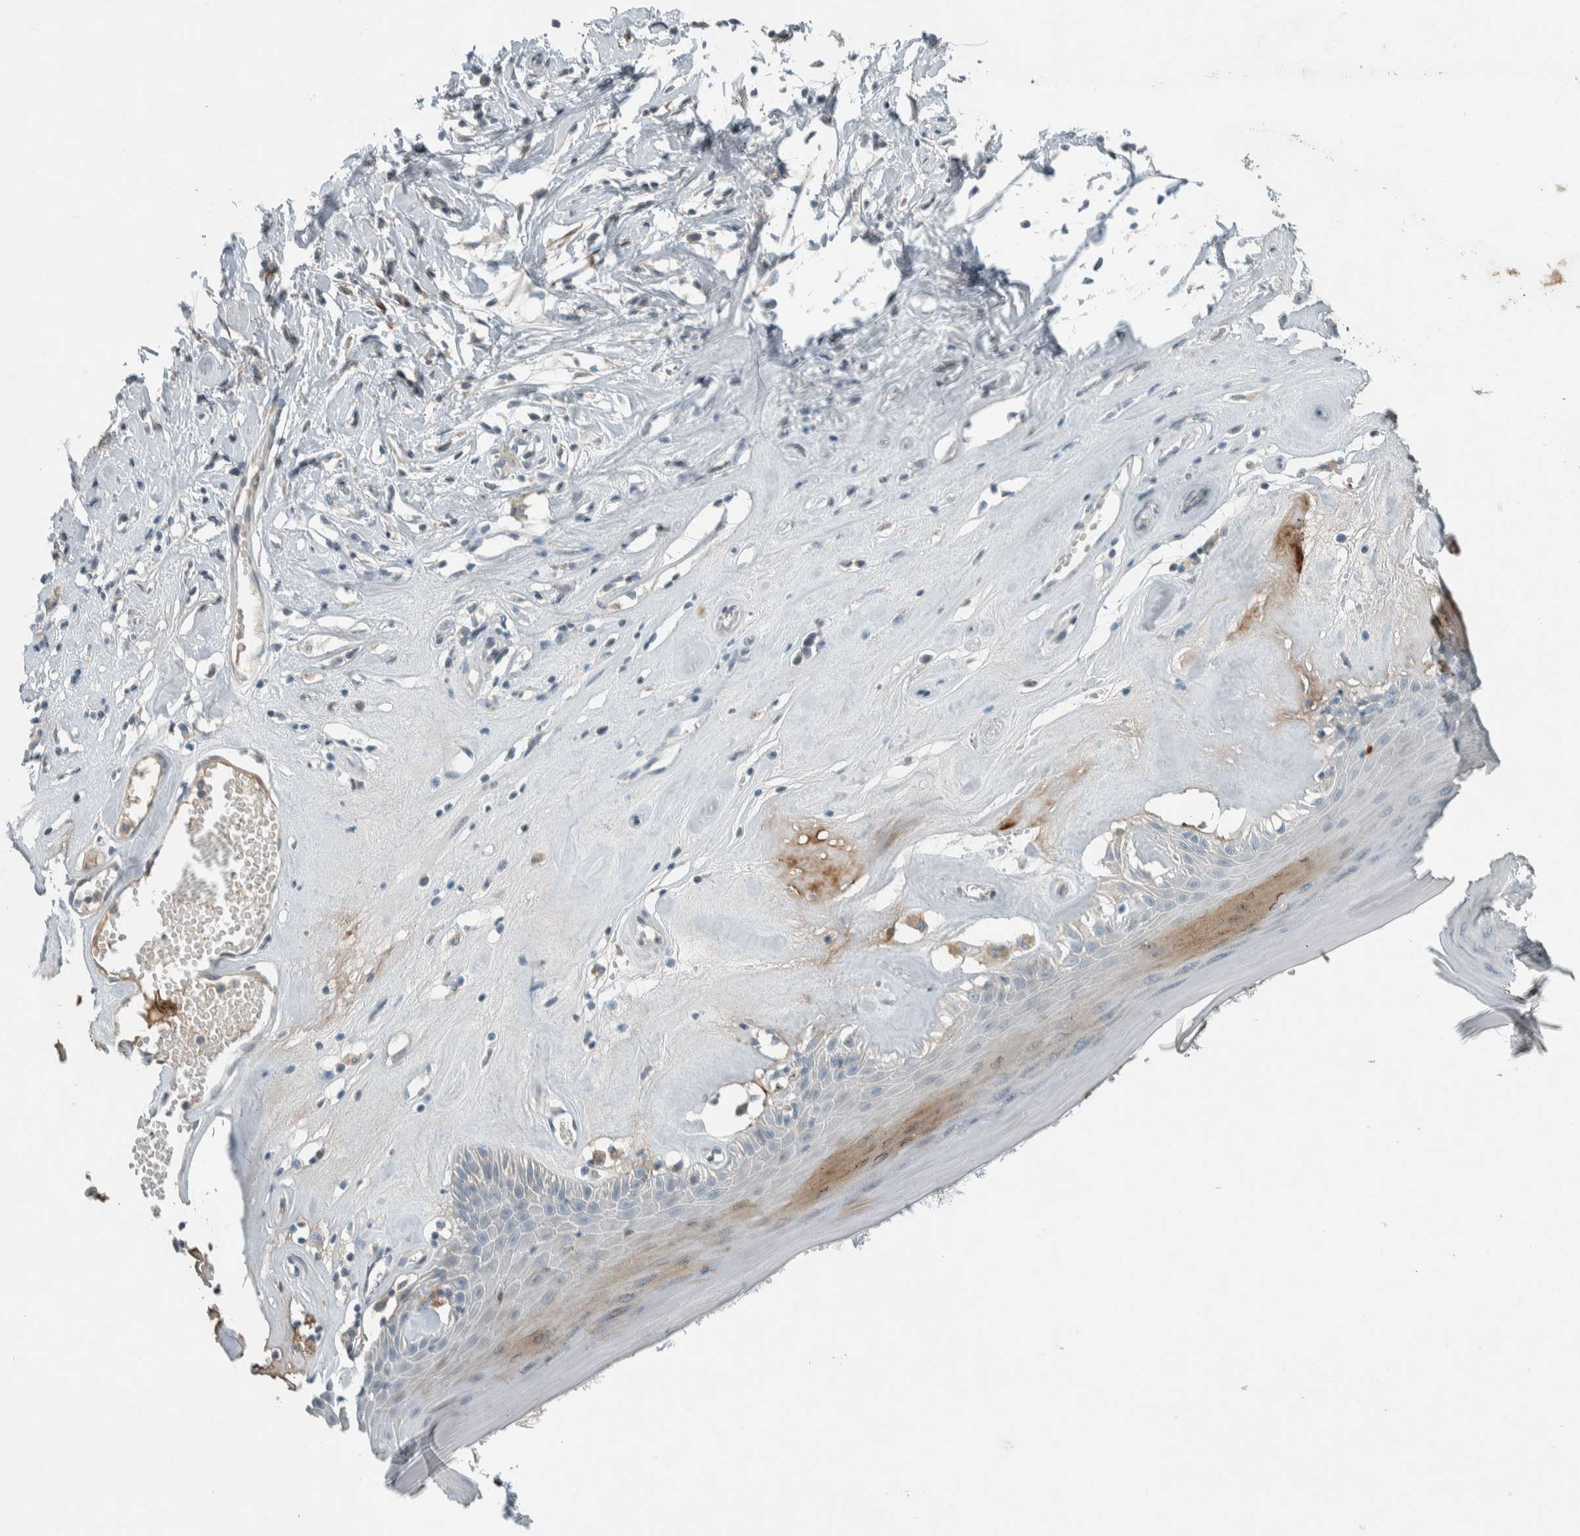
{"staining": {"intensity": "weak", "quantity": "<25%", "location": "cytoplasmic/membranous"}, "tissue": "skin", "cell_type": "Epidermal cells", "image_type": "normal", "snomed": [{"axis": "morphology", "description": "Normal tissue, NOS"}, {"axis": "morphology", "description": "Inflammation, NOS"}, {"axis": "topography", "description": "Vulva"}], "caption": "The immunohistochemistry micrograph has no significant staining in epidermal cells of skin. (IHC, brightfield microscopy, high magnification).", "gene": "CERCAM", "patient": {"sex": "female", "age": 84}}